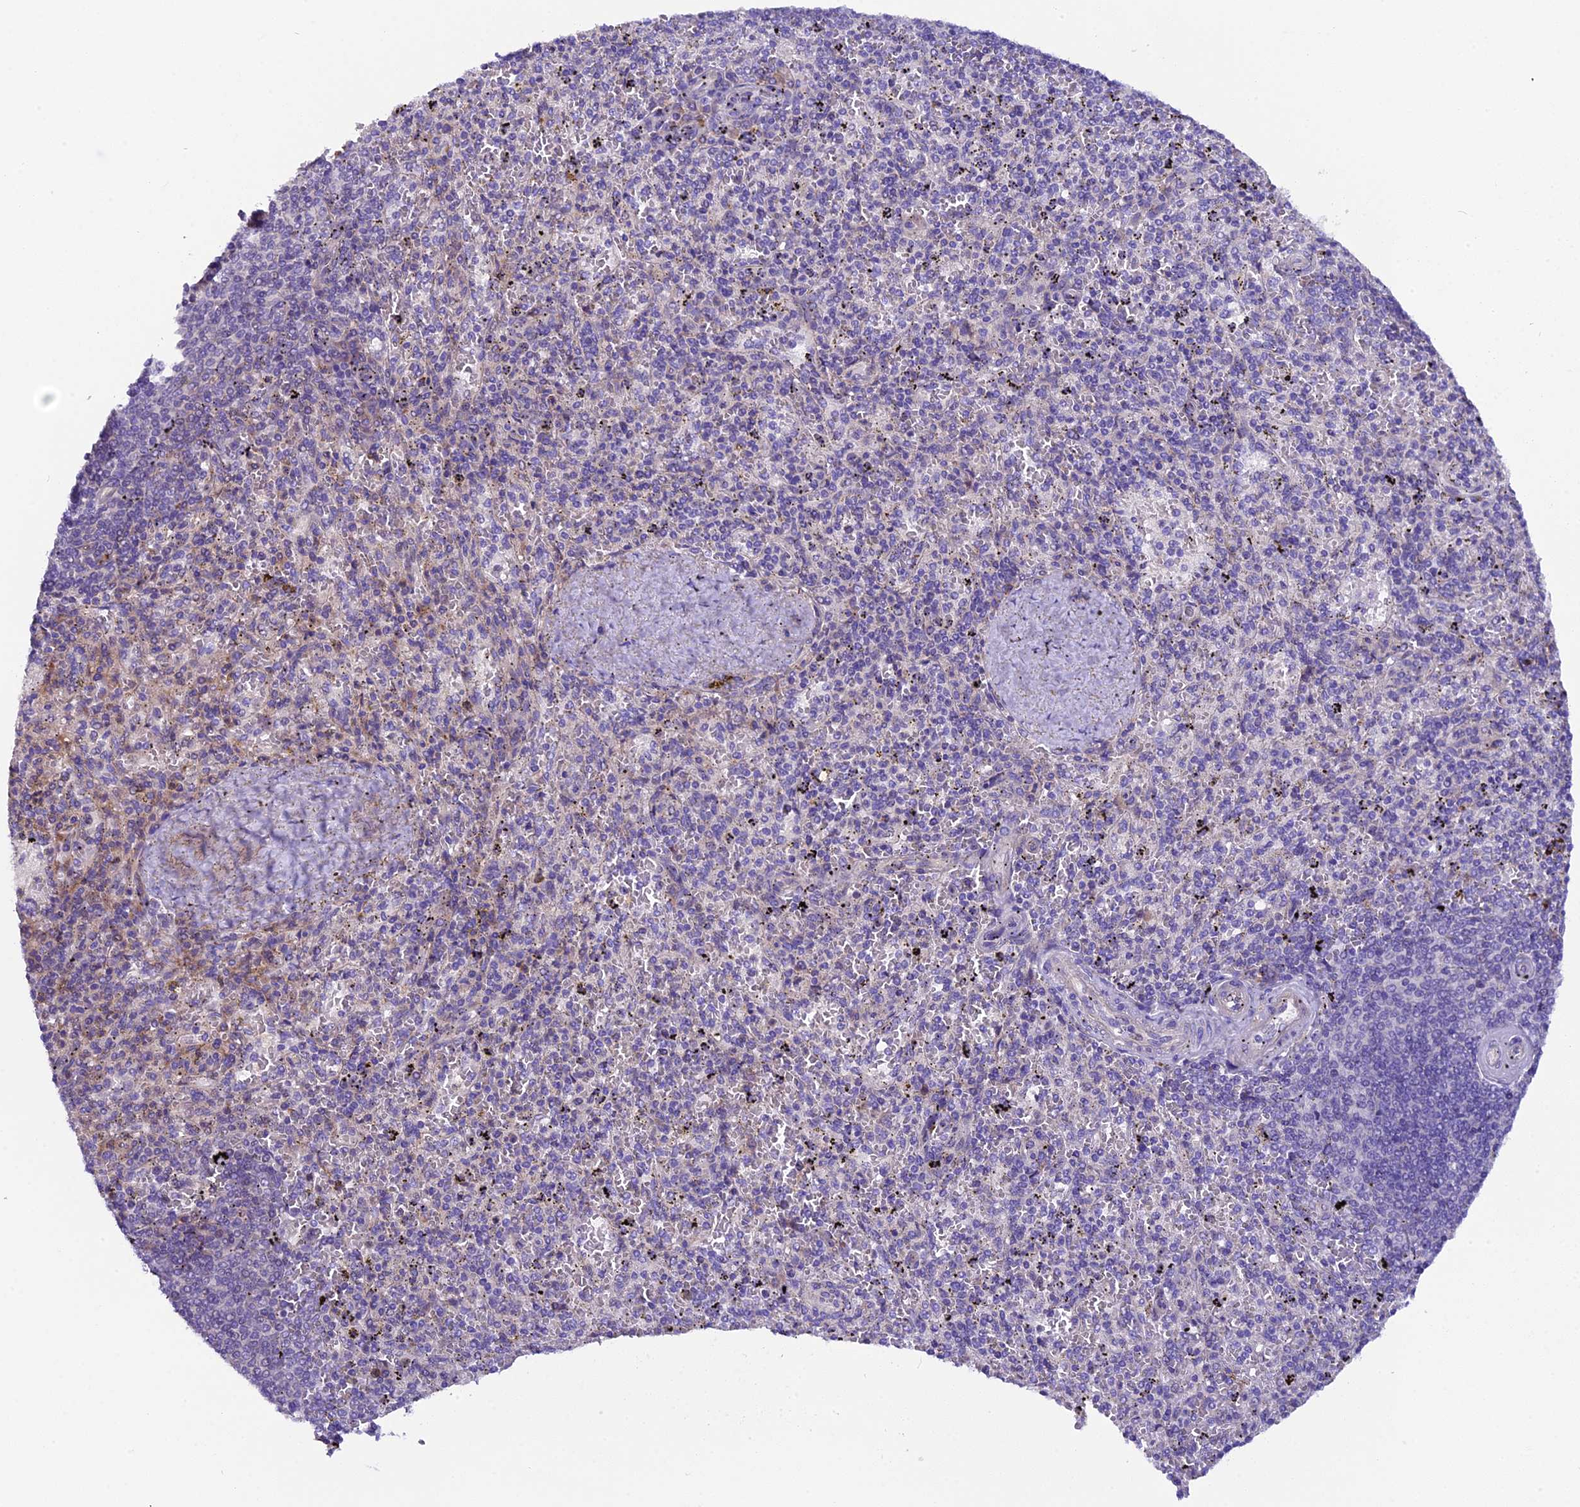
{"staining": {"intensity": "weak", "quantity": "<25%", "location": "cytoplasmic/membranous"}, "tissue": "spleen", "cell_type": "Cells in red pulp", "image_type": "normal", "snomed": [{"axis": "morphology", "description": "Normal tissue, NOS"}, {"axis": "topography", "description": "Spleen"}], "caption": "DAB (3,3'-diaminobenzidine) immunohistochemical staining of unremarkable spleen shows no significant positivity in cells in red pulp.", "gene": "PIGU", "patient": {"sex": "male", "age": 82}}